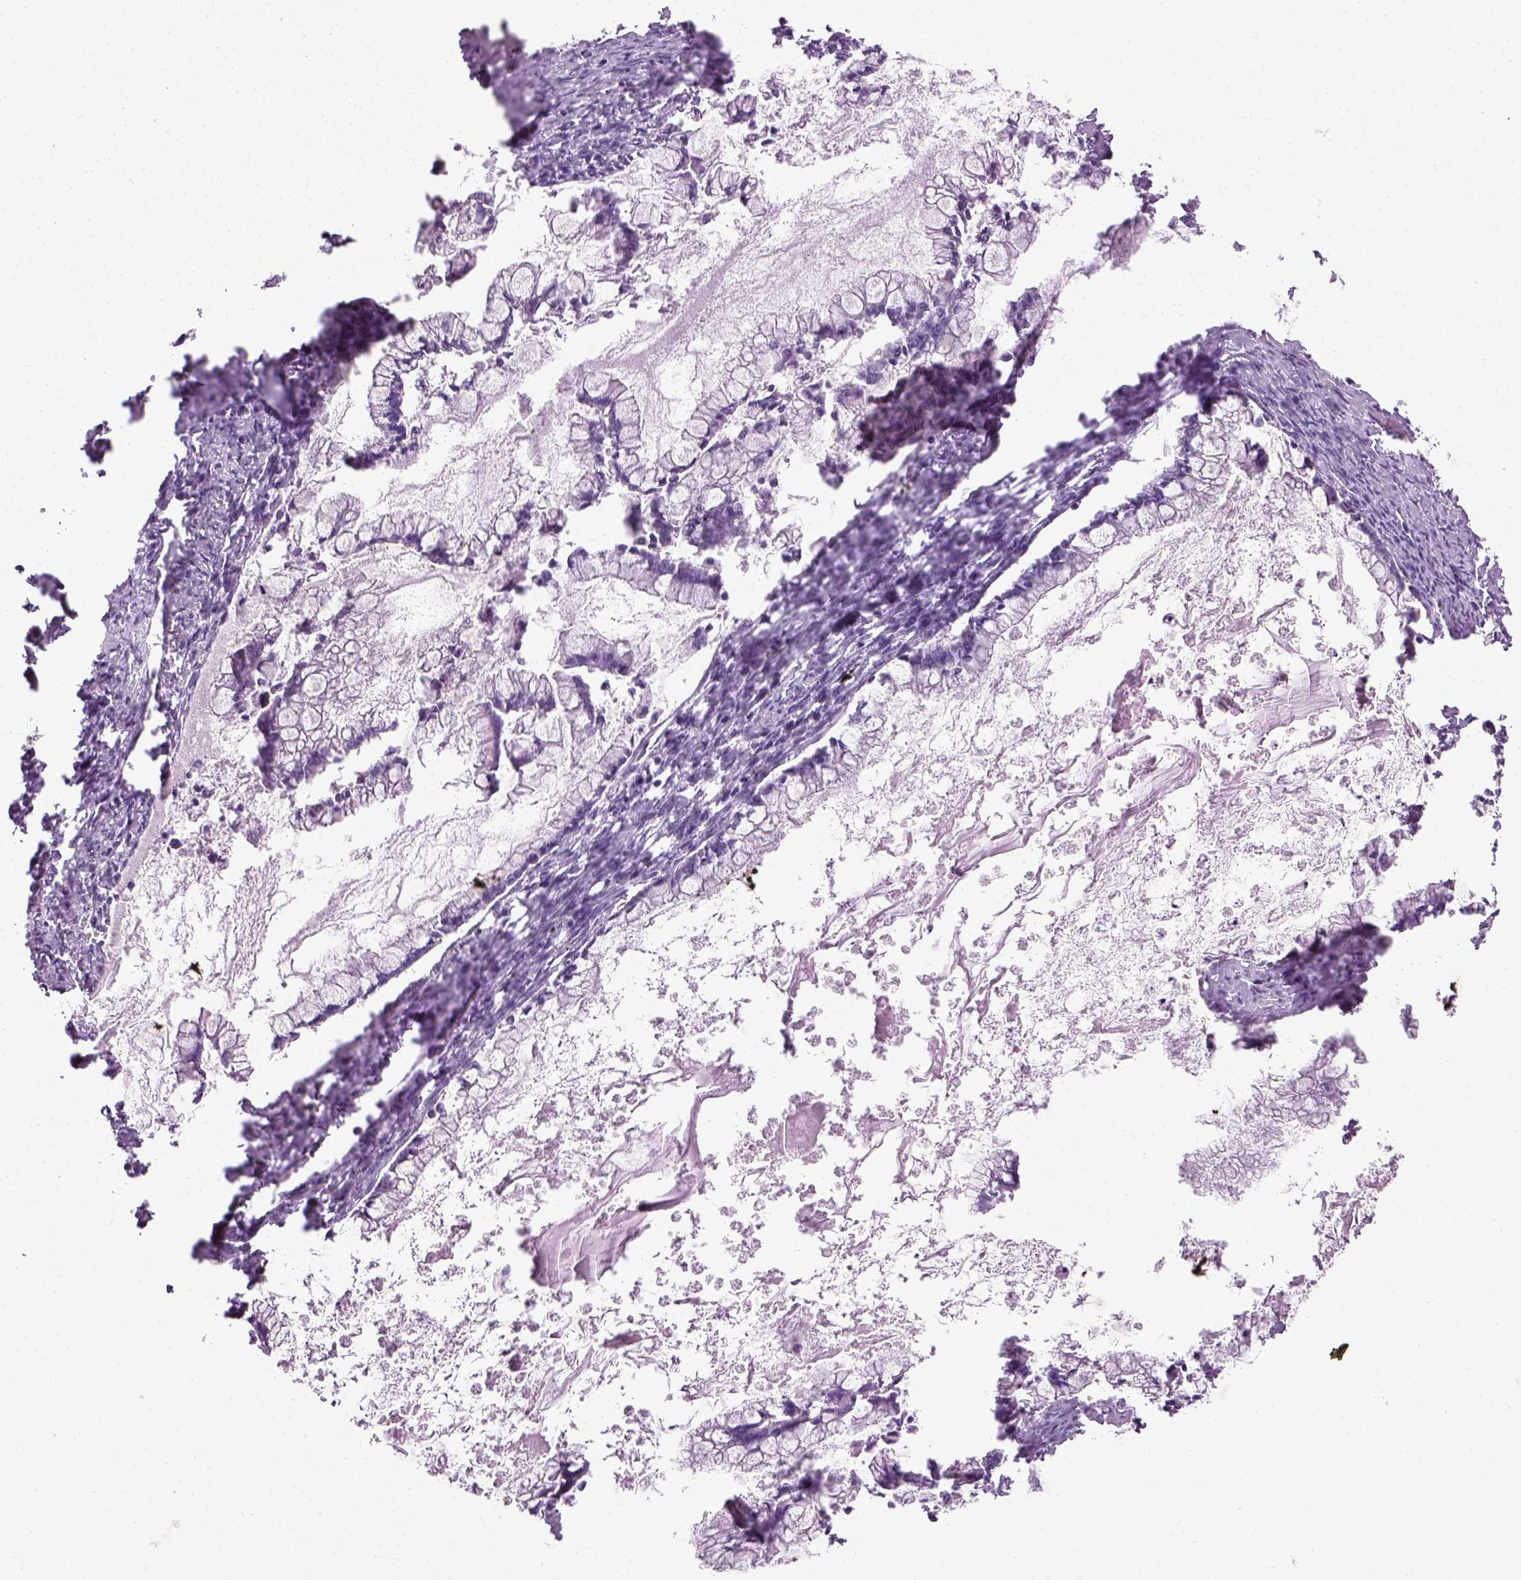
{"staining": {"intensity": "negative", "quantity": "none", "location": "none"}, "tissue": "ovarian cancer", "cell_type": "Tumor cells", "image_type": "cancer", "snomed": [{"axis": "morphology", "description": "Cystadenocarcinoma, mucinous, NOS"}, {"axis": "topography", "description": "Ovary"}], "caption": "Immunohistochemical staining of human ovarian cancer (mucinous cystadenocarcinoma) reveals no significant staining in tumor cells.", "gene": "GABRB2", "patient": {"sex": "female", "age": 67}}